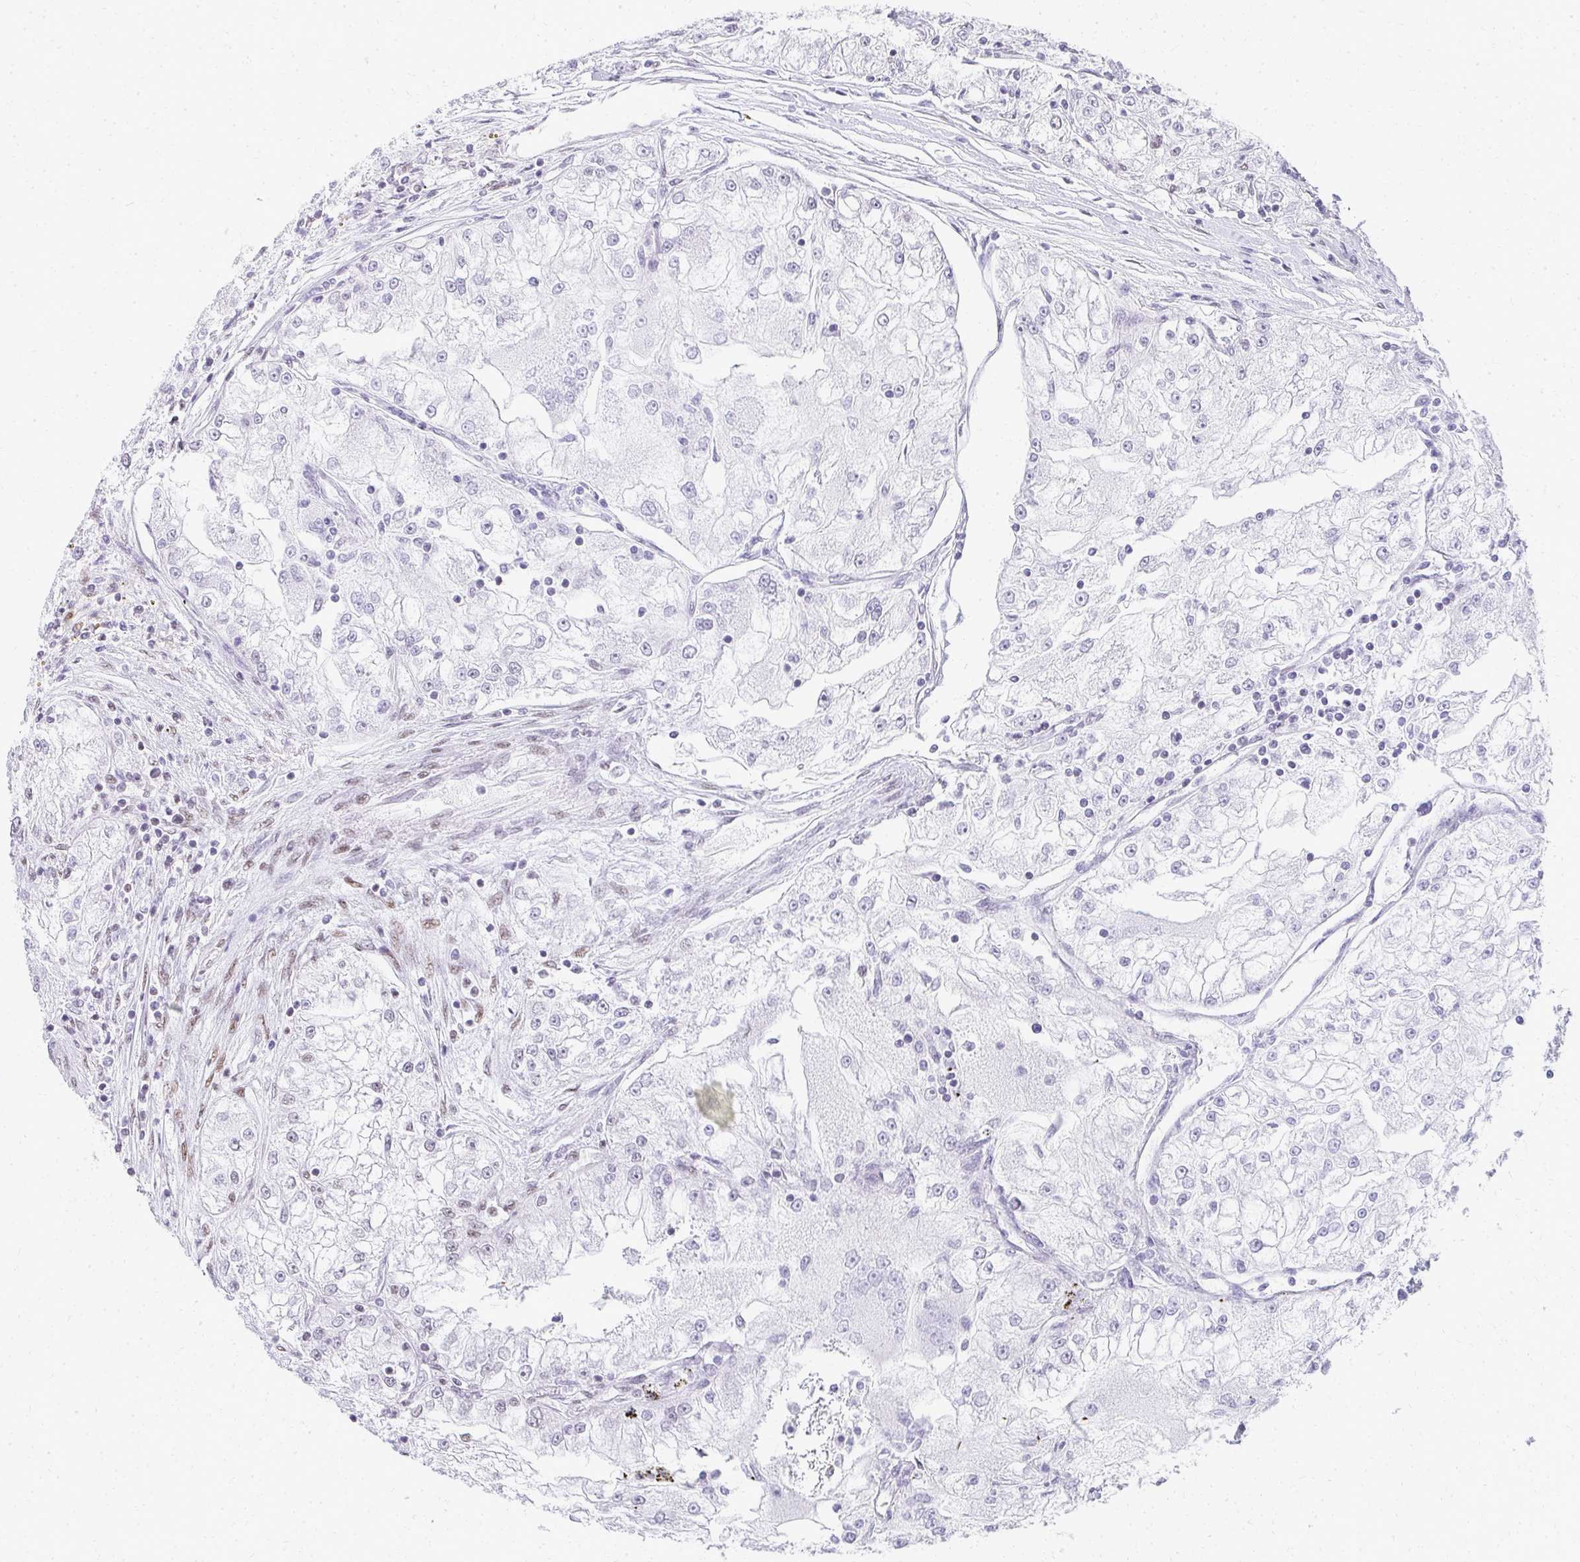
{"staining": {"intensity": "negative", "quantity": "none", "location": "none"}, "tissue": "renal cancer", "cell_type": "Tumor cells", "image_type": "cancer", "snomed": [{"axis": "morphology", "description": "Adenocarcinoma, NOS"}, {"axis": "topography", "description": "Kidney"}], "caption": "IHC histopathology image of adenocarcinoma (renal) stained for a protein (brown), which reveals no staining in tumor cells. The staining is performed using DAB brown chromogen with nuclei counter-stained in using hematoxylin.", "gene": "CREBBP", "patient": {"sex": "female", "age": 72}}